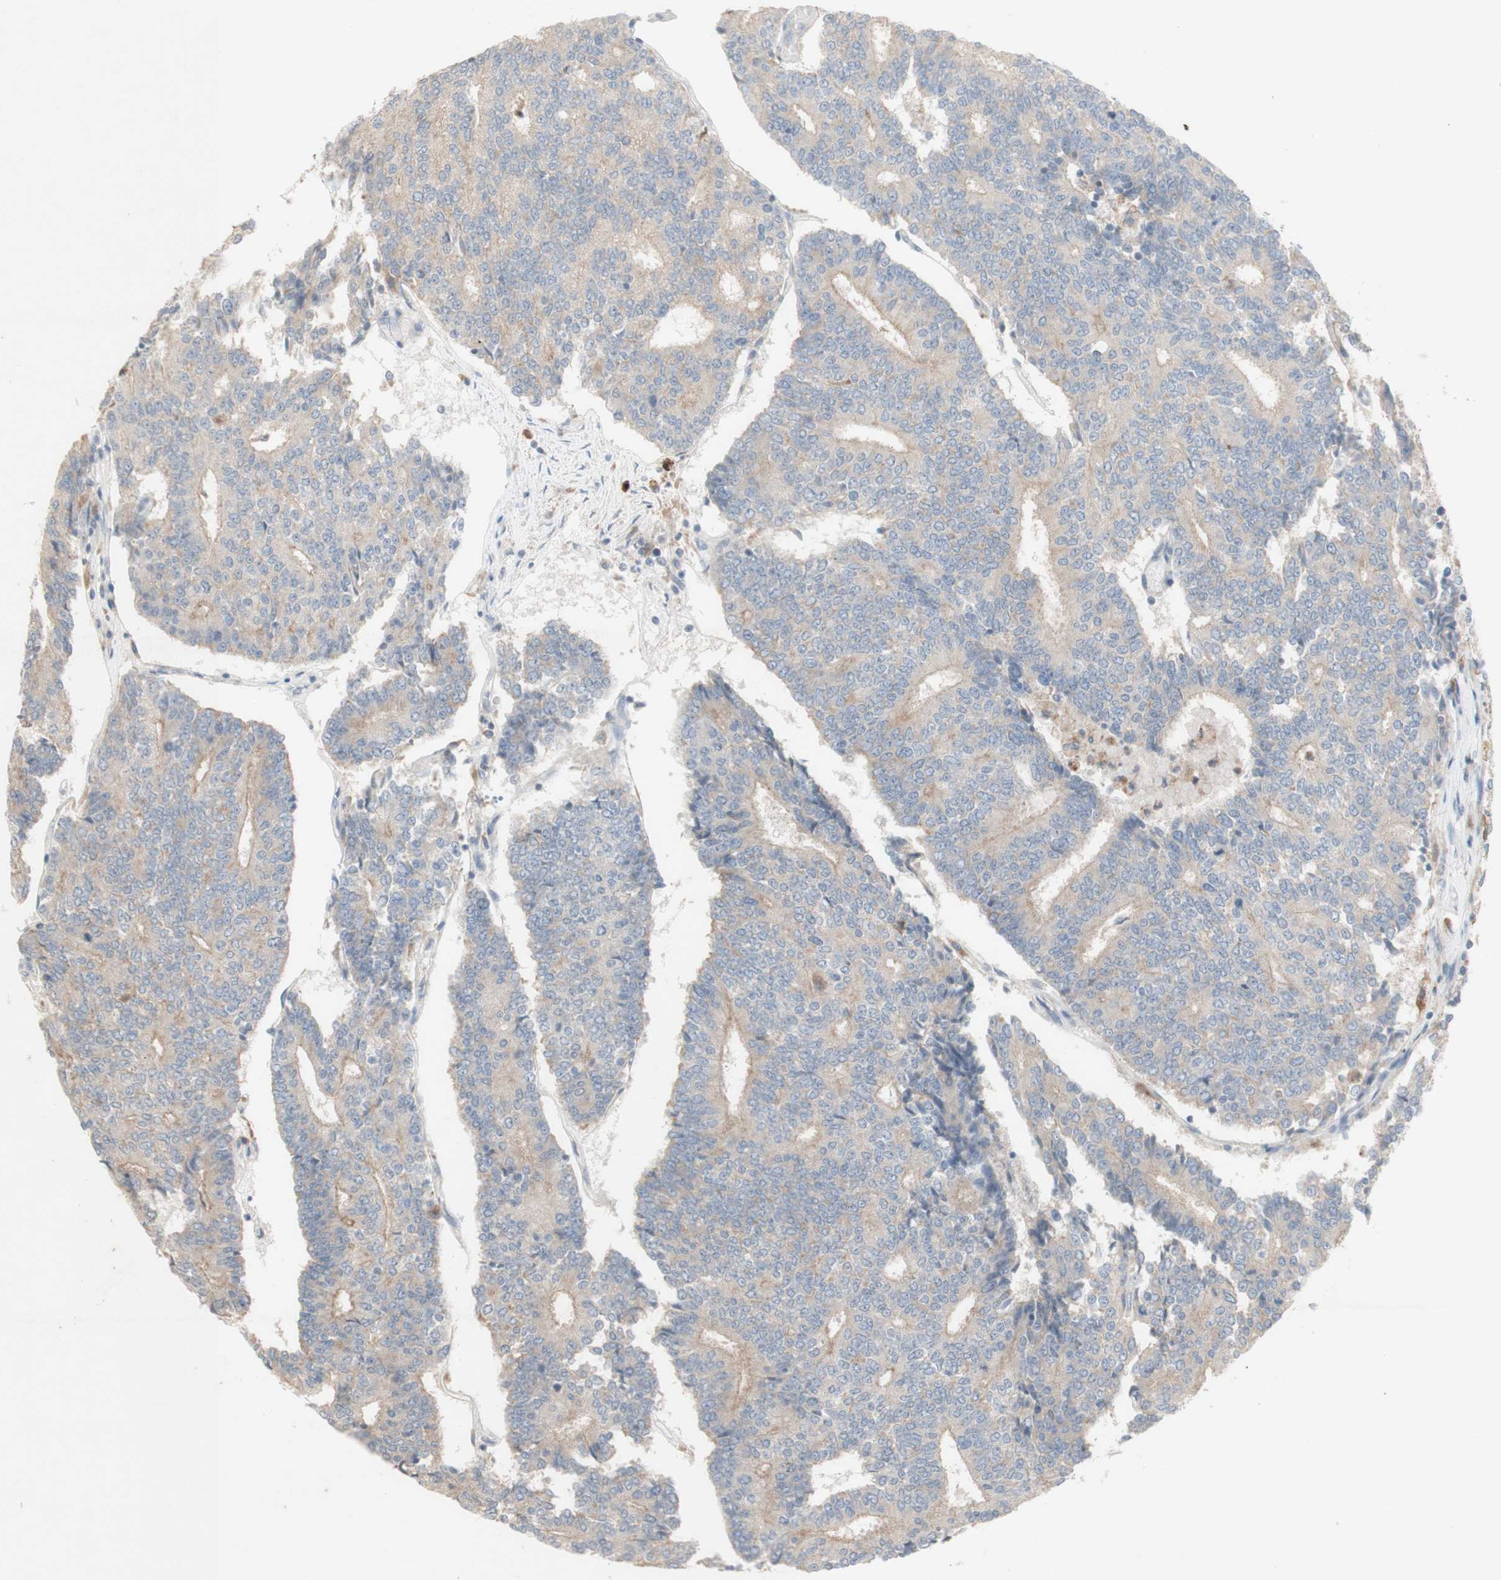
{"staining": {"intensity": "weak", "quantity": "<25%", "location": "cytoplasmic/membranous"}, "tissue": "prostate cancer", "cell_type": "Tumor cells", "image_type": "cancer", "snomed": [{"axis": "morphology", "description": "Normal tissue, NOS"}, {"axis": "morphology", "description": "Adenocarcinoma, High grade"}, {"axis": "topography", "description": "Prostate"}, {"axis": "topography", "description": "Seminal veicle"}], "caption": "Histopathology image shows no significant protein expression in tumor cells of prostate cancer.", "gene": "ATP6V1B1", "patient": {"sex": "male", "age": 55}}